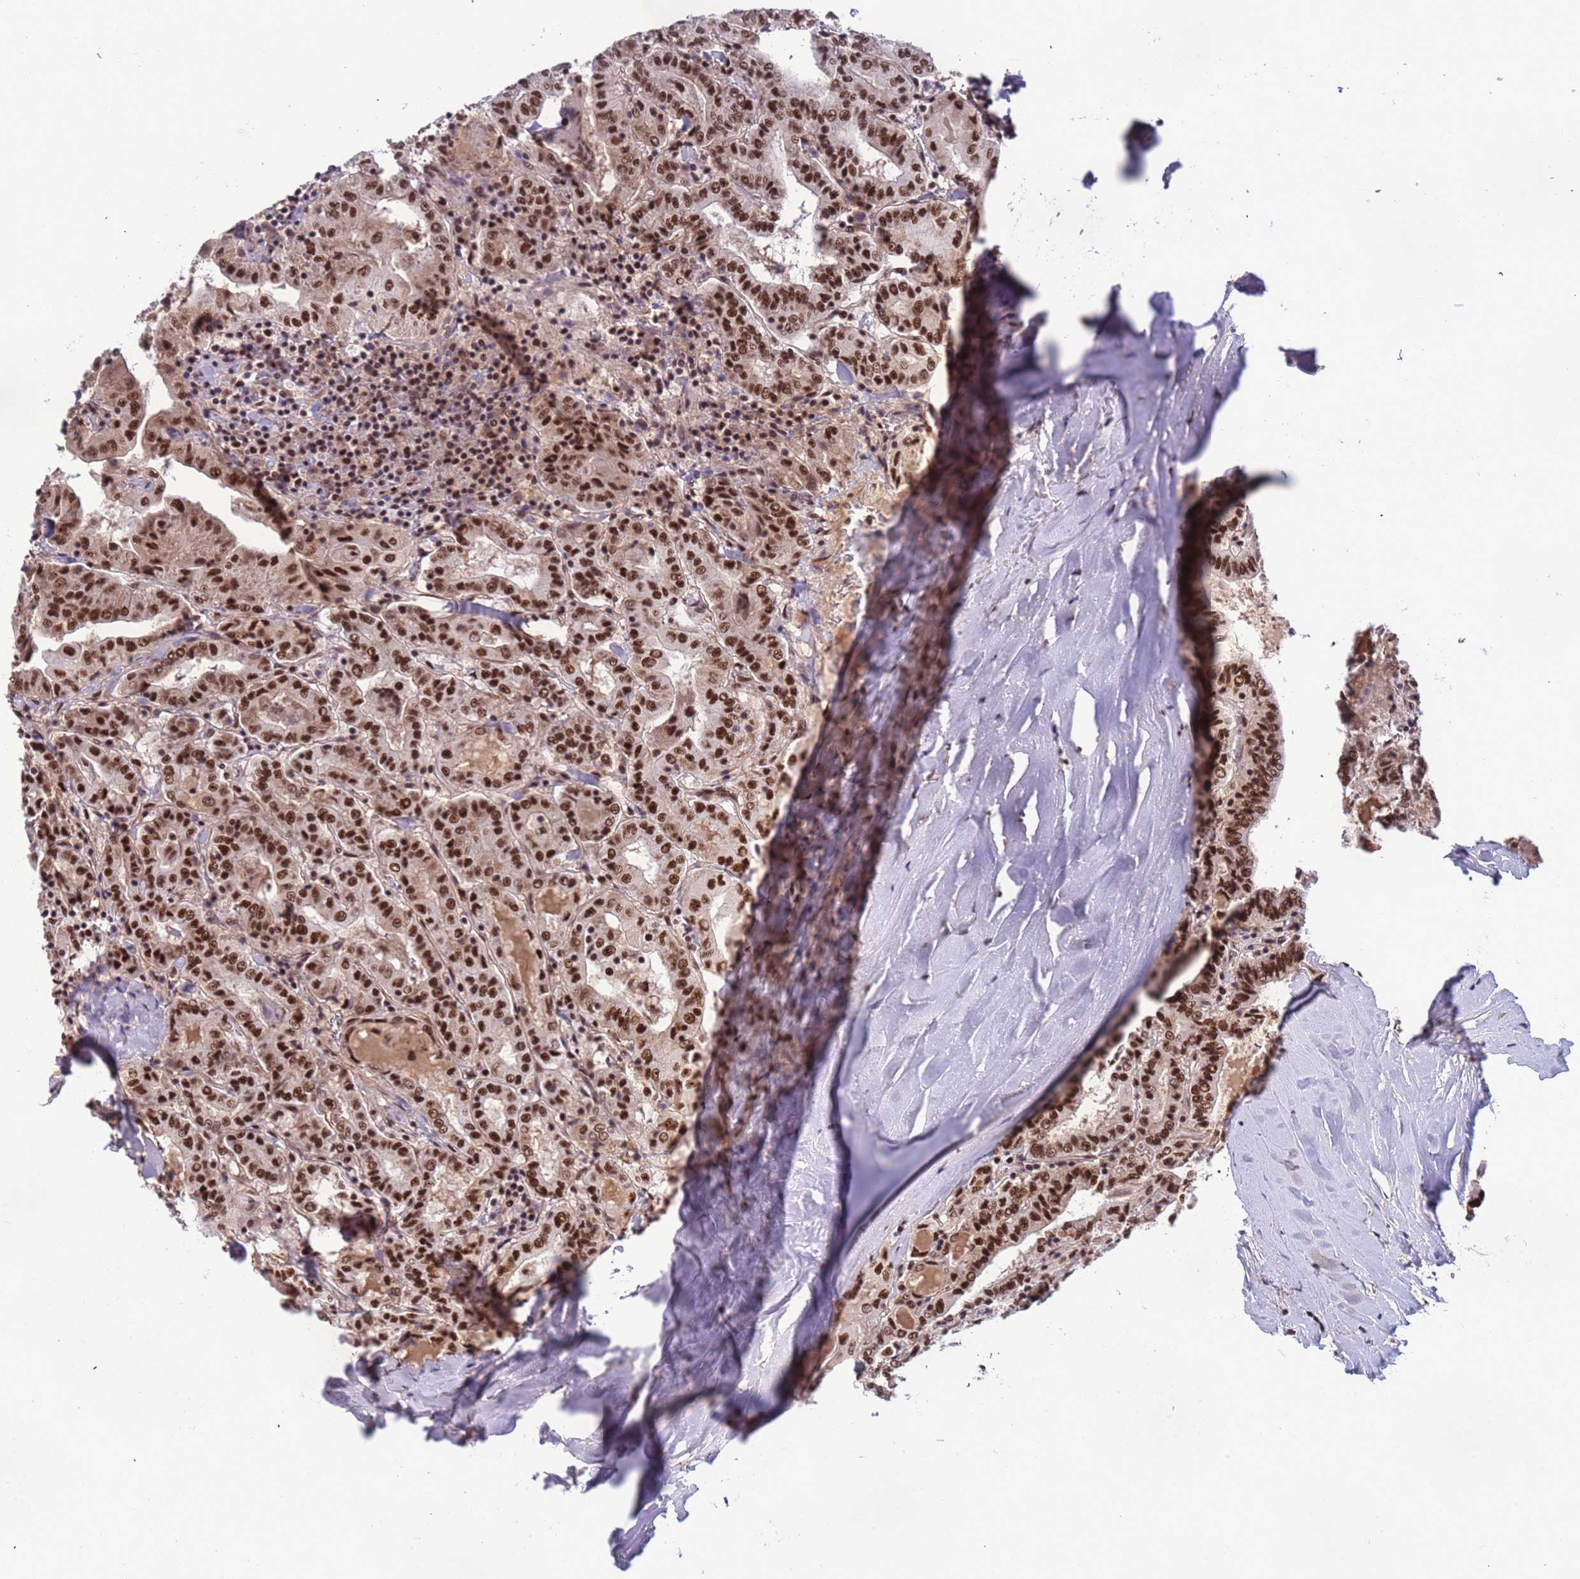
{"staining": {"intensity": "strong", "quantity": ">75%", "location": "nuclear"}, "tissue": "thyroid cancer", "cell_type": "Tumor cells", "image_type": "cancer", "snomed": [{"axis": "morphology", "description": "Papillary adenocarcinoma, NOS"}, {"axis": "topography", "description": "Thyroid gland"}], "caption": "Human papillary adenocarcinoma (thyroid) stained for a protein (brown) shows strong nuclear positive staining in about >75% of tumor cells.", "gene": "SRRT", "patient": {"sex": "female", "age": 72}}